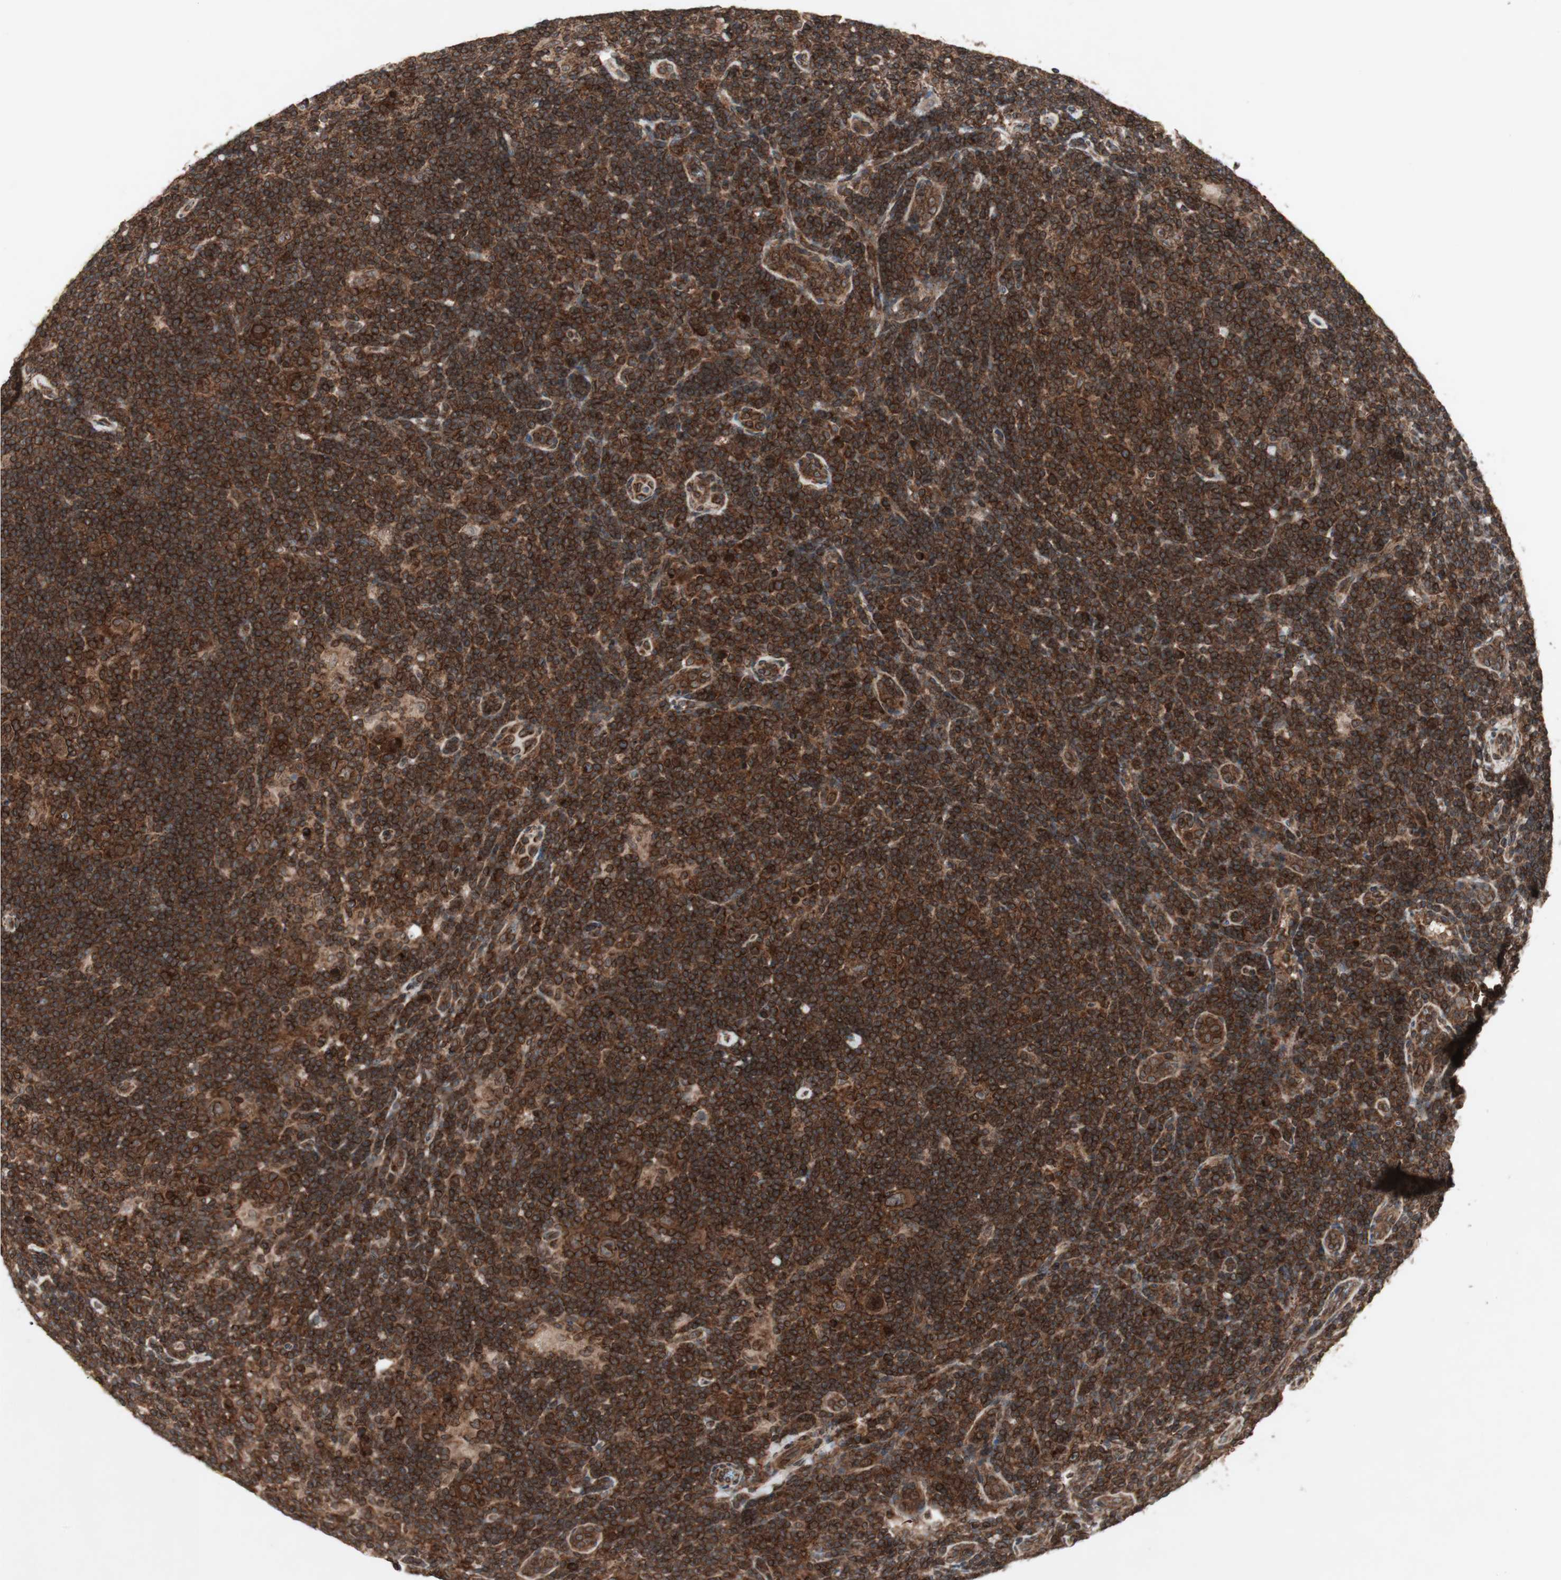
{"staining": {"intensity": "strong", "quantity": ">75%", "location": "cytoplasmic/membranous,nuclear"}, "tissue": "lymphoma", "cell_type": "Tumor cells", "image_type": "cancer", "snomed": [{"axis": "morphology", "description": "Hodgkin's disease, NOS"}, {"axis": "topography", "description": "Lymph node"}], "caption": "Protein expression analysis of human lymphoma reveals strong cytoplasmic/membranous and nuclear expression in about >75% of tumor cells.", "gene": "NUP62", "patient": {"sex": "female", "age": 57}}